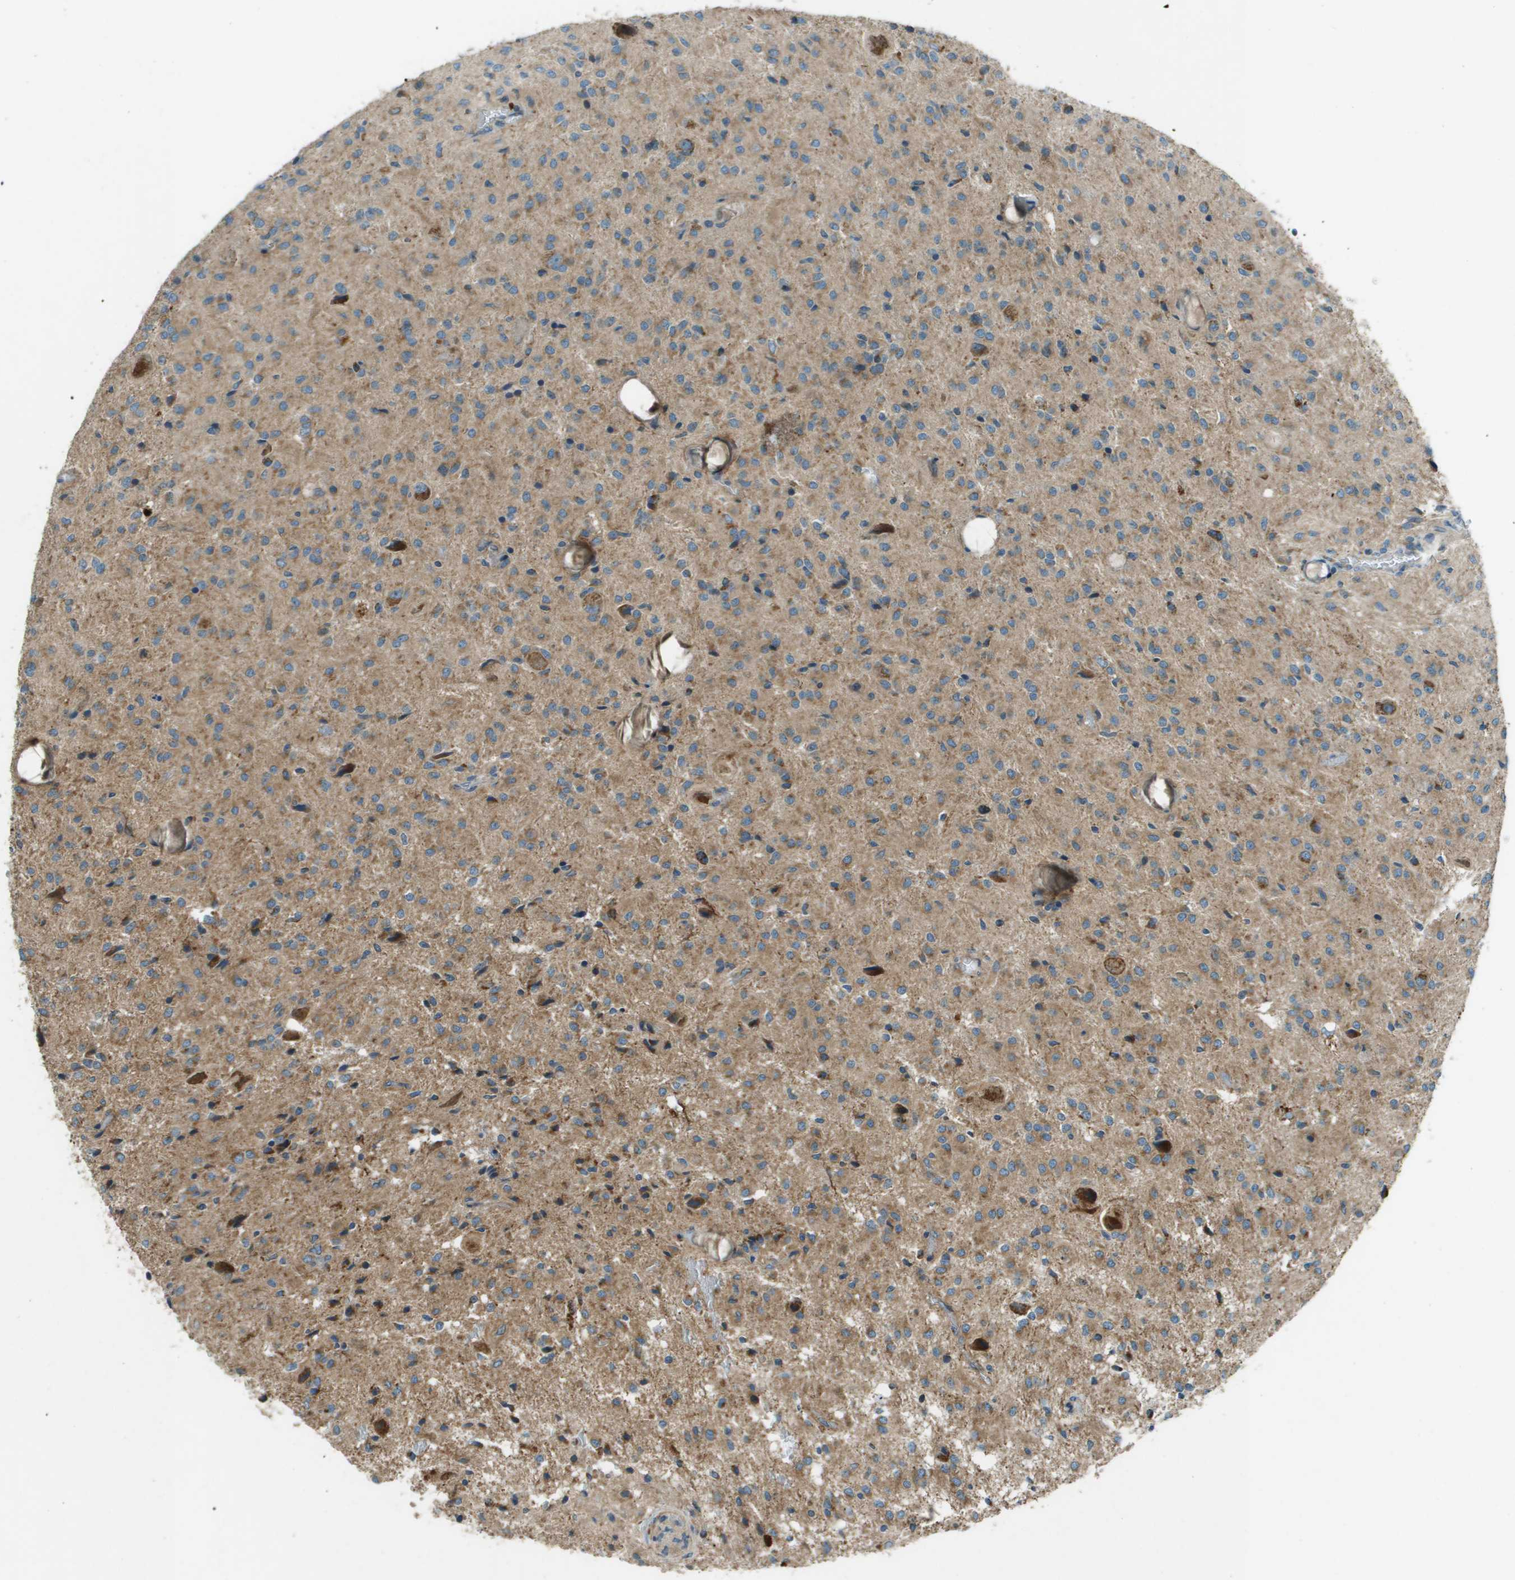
{"staining": {"intensity": "moderate", "quantity": ">75%", "location": "cytoplasmic/membranous"}, "tissue": "glioma", "cell_type": "Tumor cells", "image_type": "cancer", "snomed": [{"axis": "morphology", "description": "Glioma, malignant, High grade"}, {"axis": "topography", "description": "Brain"}], "caption": "Glioma was stained to show a protein in brown. There is medium levels of moderate cytoplasmic/membranous positivity in approximately >75% of tumor cells.", "gene": "MIGA1", "patient": {"sex": "female", "age": 59}}